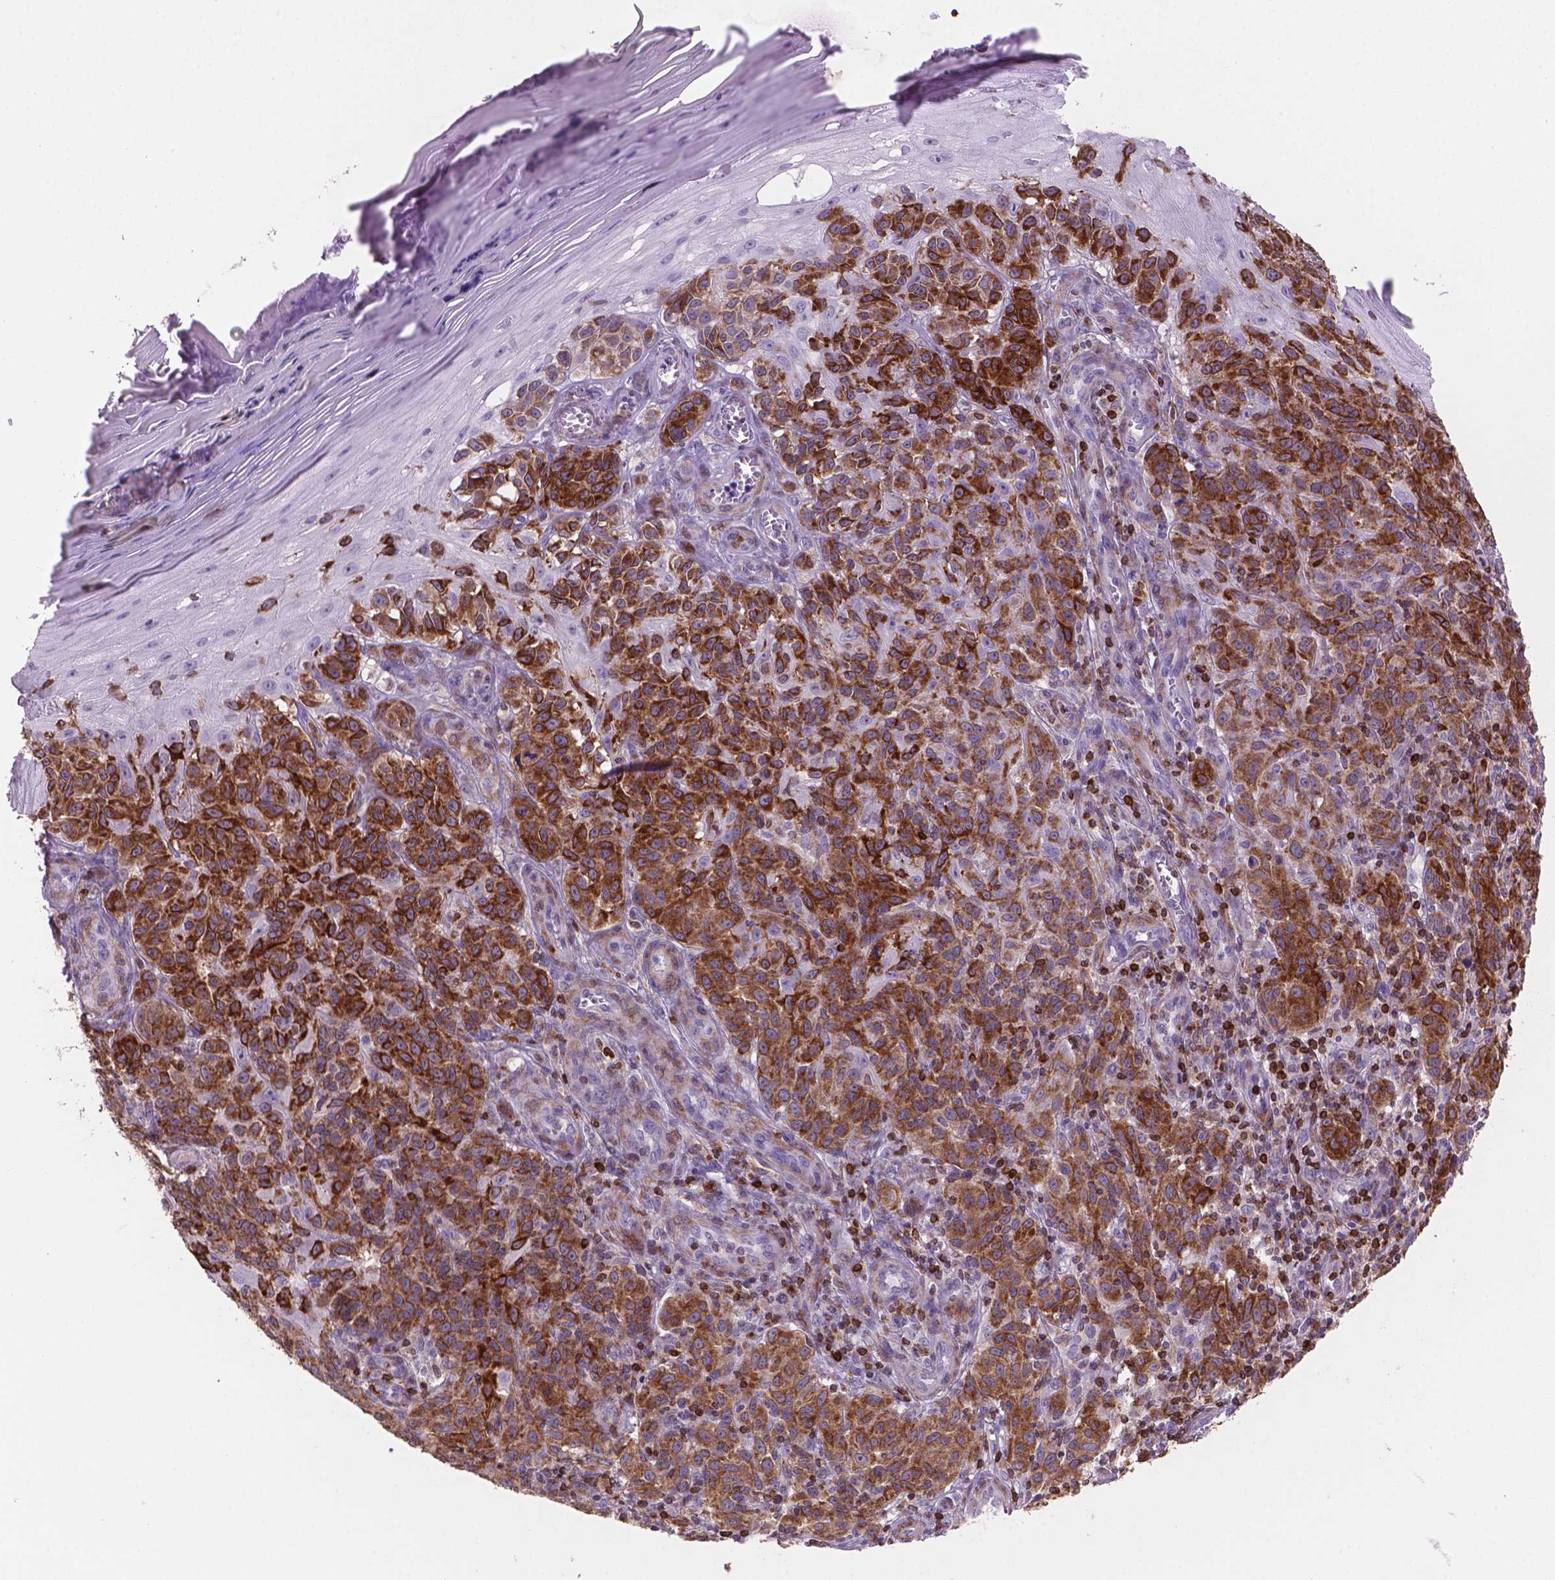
{"staining": {"intensity": "strong", "quantity": ">75%", "location": "cytoplasmic/membranous"}, "tissue": "melanoma", "cell_type": "Tumor cells", "image_type": "cancer", "snomed": [{"axis": "morphology", "description": "Malignant melanoma, NOS"}, {"axis": "topography", "description": "Skin"}], "caption": "A histopathology image of melanoma stained for a protein reveals strong cytoplasmic/membranous brown staining in tumor cells. (DAB IHC with brightfield microscopy, high magnification).", "gene": "BCL2", "patient": {"sex": "female", "age": 53}}